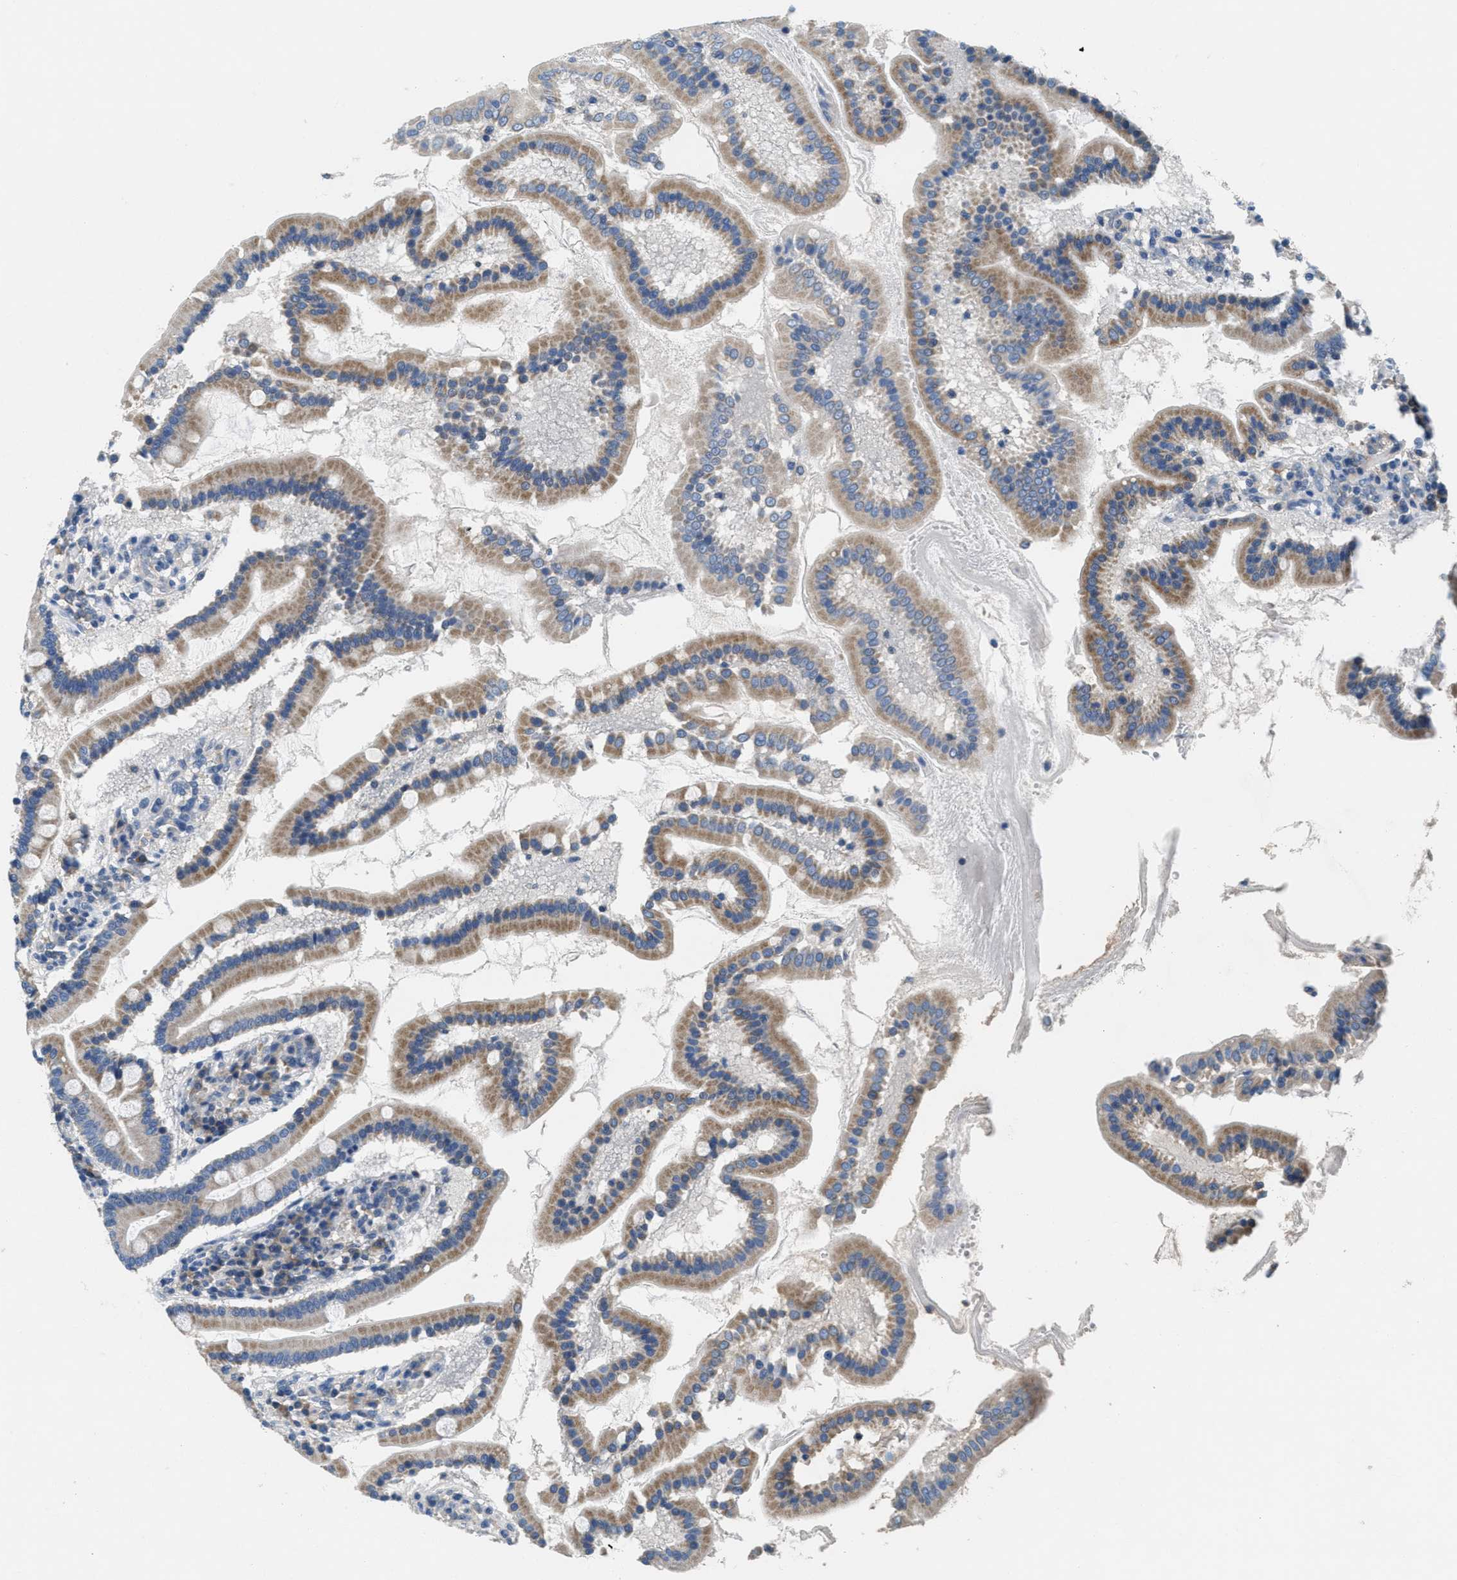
{"staining": {"intensity": "moderate", "quantity": ">75%", "location": "cytoplasmic/membranous"}, "tissue": "duodenum", "cell_type": "Glandular cells", "image_type": "normal", "snomed": [{"axis": "morphology", "description": "Normal tissue, NOS"}, {"axis": "topography", "description": "Duodenum"}], "caption": "A brown stain labels moderate cytoplasmic/membranous staining of a protein in glandular cells of benign duodenum.", "gene": "DGKE", "patient": {"sex": "male", "age": 50}}